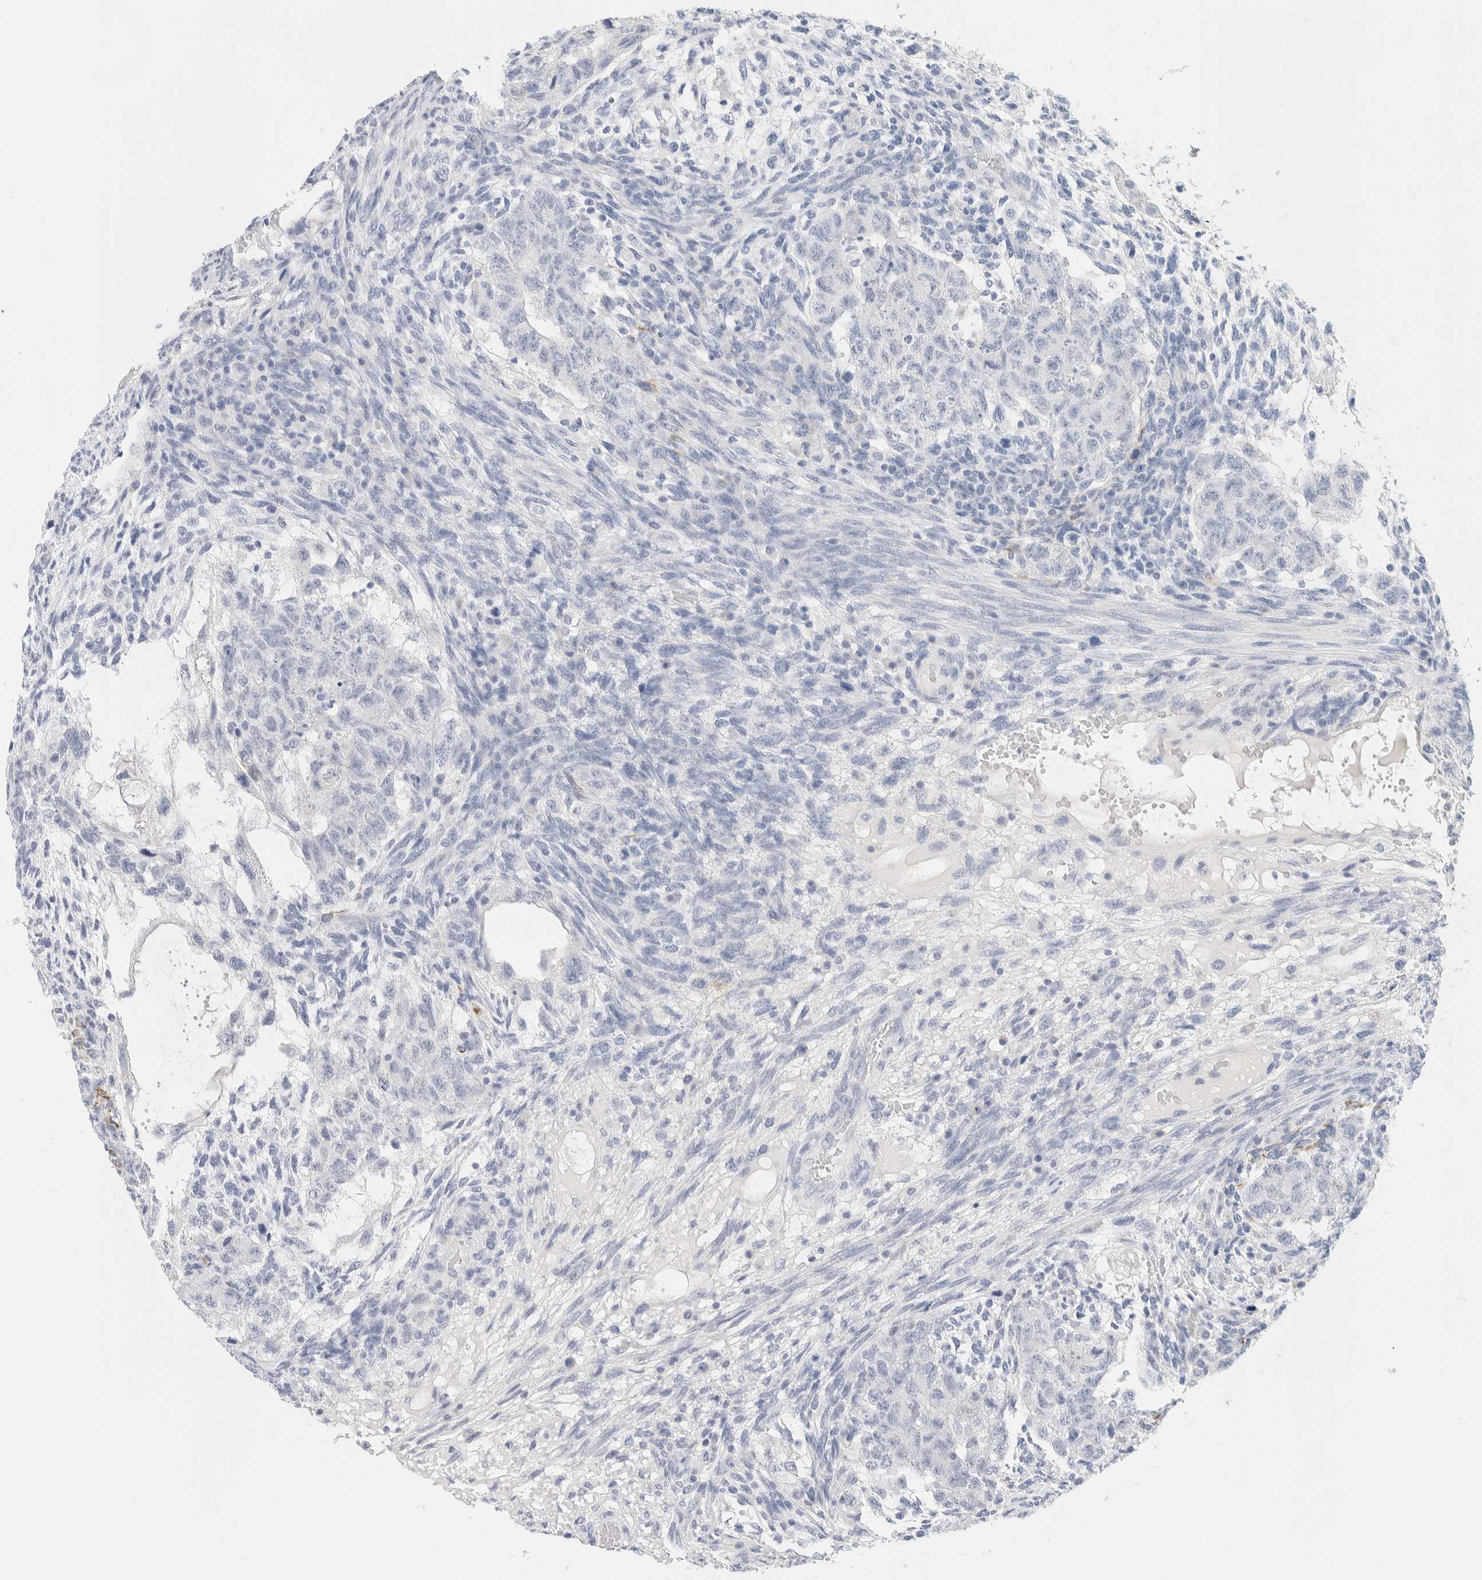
{"staining": {"intensity": "negative", "quantity": "none", "location": "none"}, "tissue": "testis cancer", "cell_type": "Tumor cells", "image_type": "cancer", "snomed": [{"axis": "morphology", "description": "Normal tissue, NOS"}, {"axis": "morphology", "description": "Carcinoma, Embryonal, NOS"}, {"axis": "topography", "description": "Testis"}], "caption": "A histopathology image of human embryonal carcinoma (testis) is negative for staining in tumor cells.", "gene": "NEFM", "patient": {"sex": "male", "age": 36}}